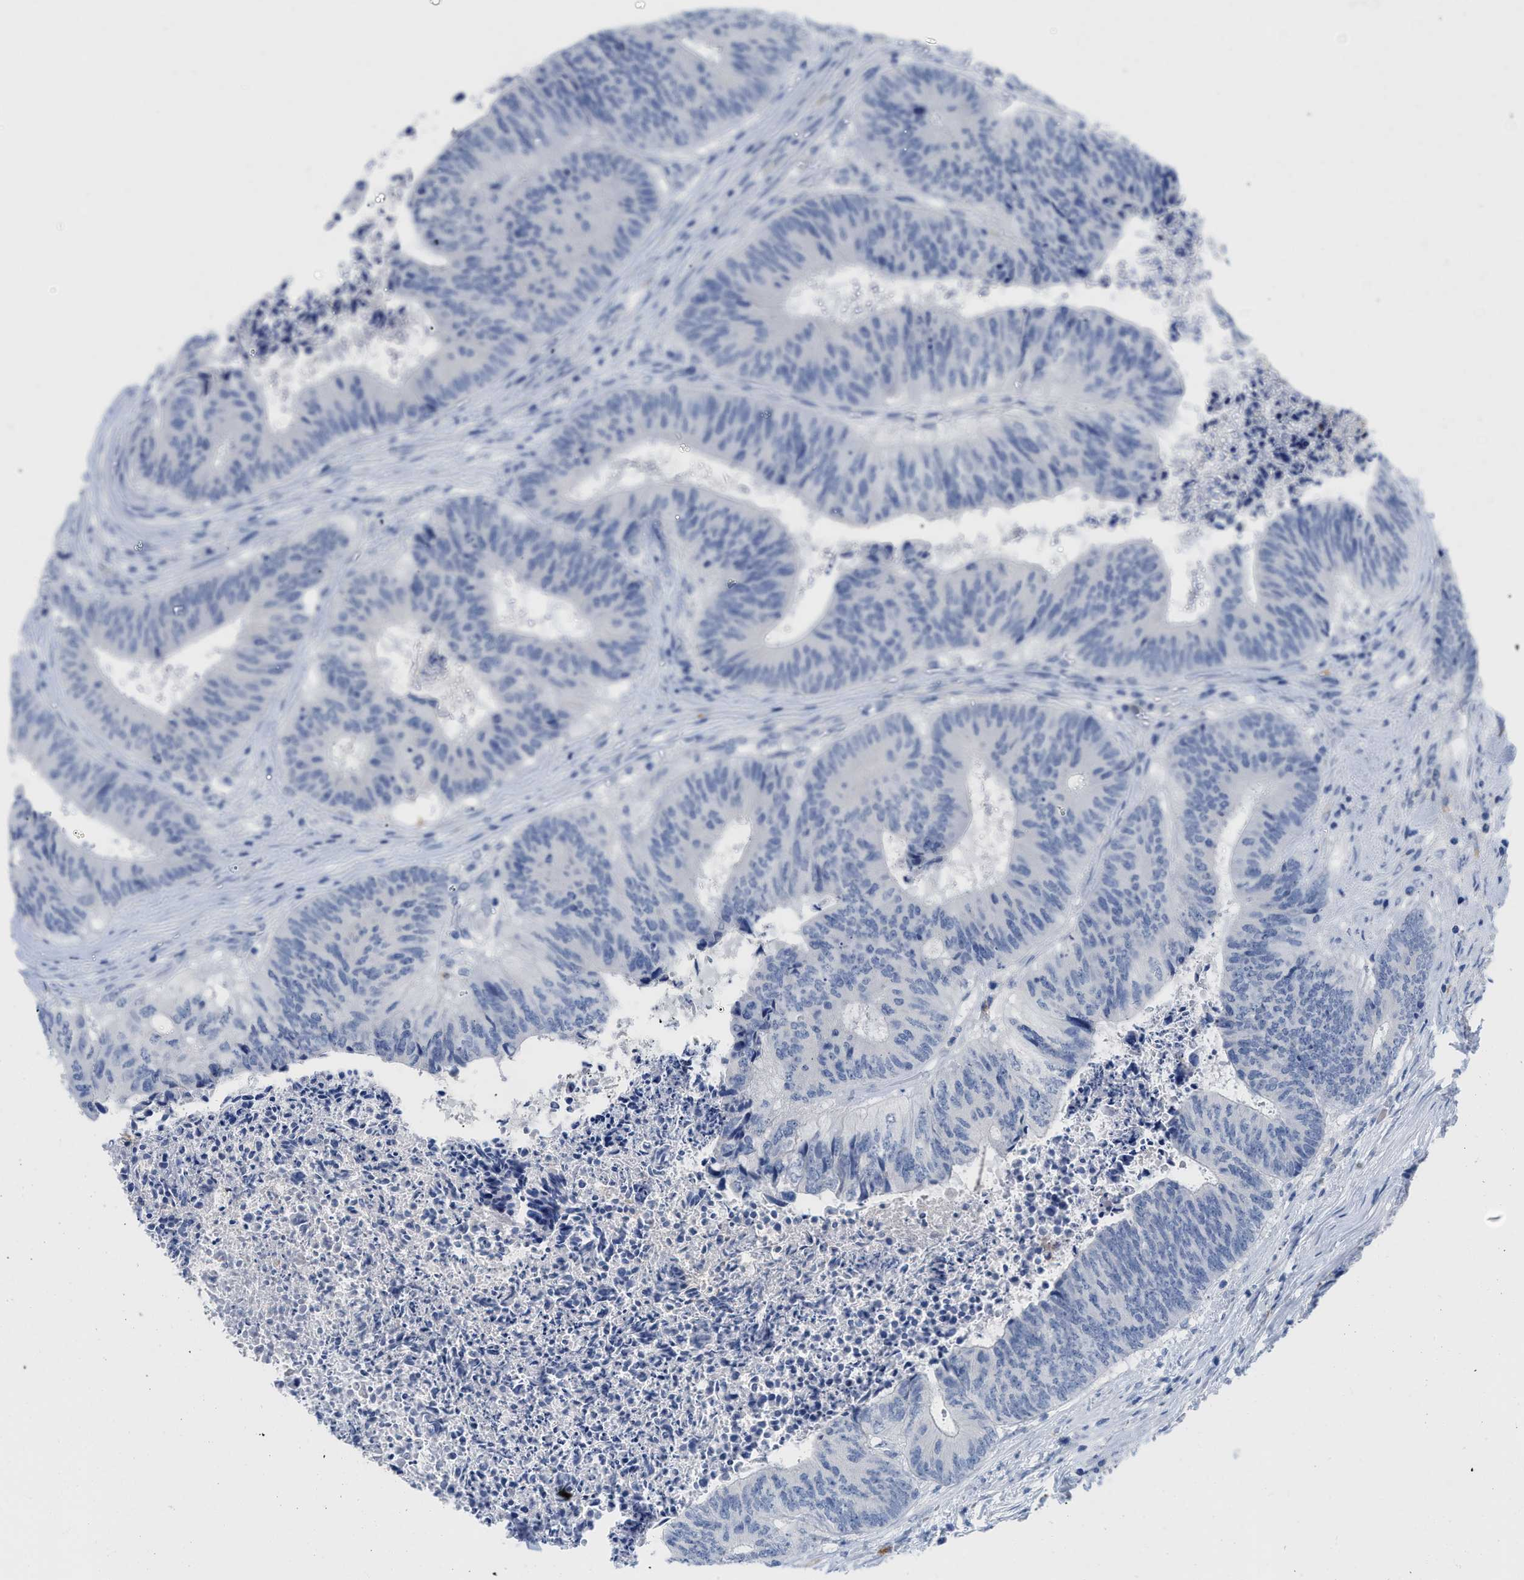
{"staining": {"intensity": "negative", "quantity": "none", "location": "none"}, "tissue": "colorectal cancer", "cell_type": "Tumor cells", "image_type": "cancer", "snomed": [{"axis": "morphology", "description": "Adenocarcinoma, NOS"}, {"axis": "topography", "description": "Rectum"}], "caption": "Protein analysis of colorectal cancer reveals no significant positivity in tumor cells.", "gene": "CR1", "patient": {"sex": "male", "age": 72}}